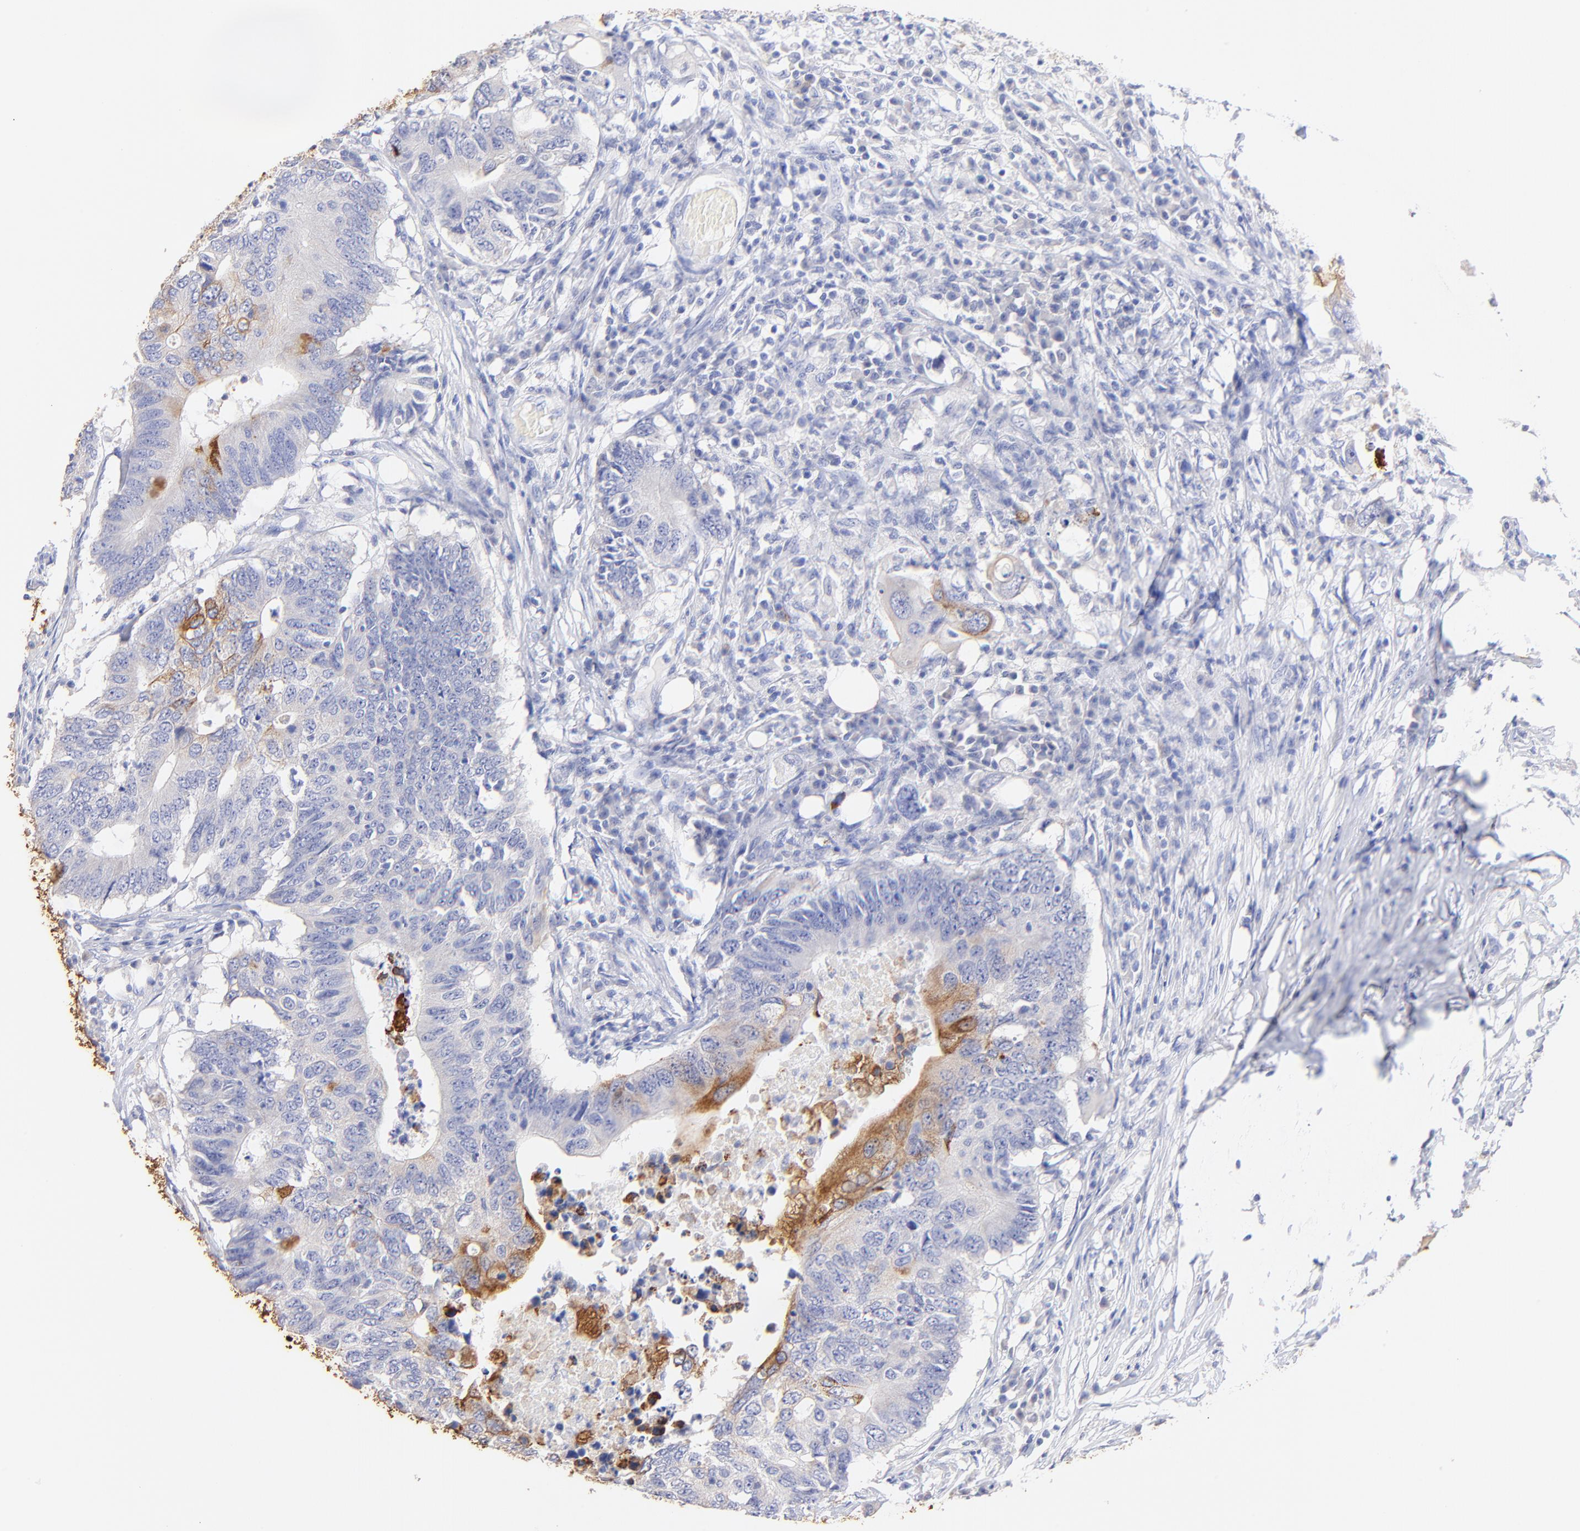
{"staining": {"intensity": "moderate", "quantity": "<25%", "location": "cytoplasmic/membranous"}, "tissue": "colorectal cancer", "cell_type": "Tumor cells", "image_type": "cancer", "snomed": [{"axis": "morphology", "description": "Adenocarcinoma, NOS"}, {"axis": "topography", "description": "Colon"}], "caption": "IHC image of colorectal cancer (adenocarcinoma) stained for a protein (brown), which reveals low levels of moderate cytoplasmic/membranous positivity in about <25% of tumor cells.", "gene": "RAB3A", "patient": {"sex": "male", "age": 71}}